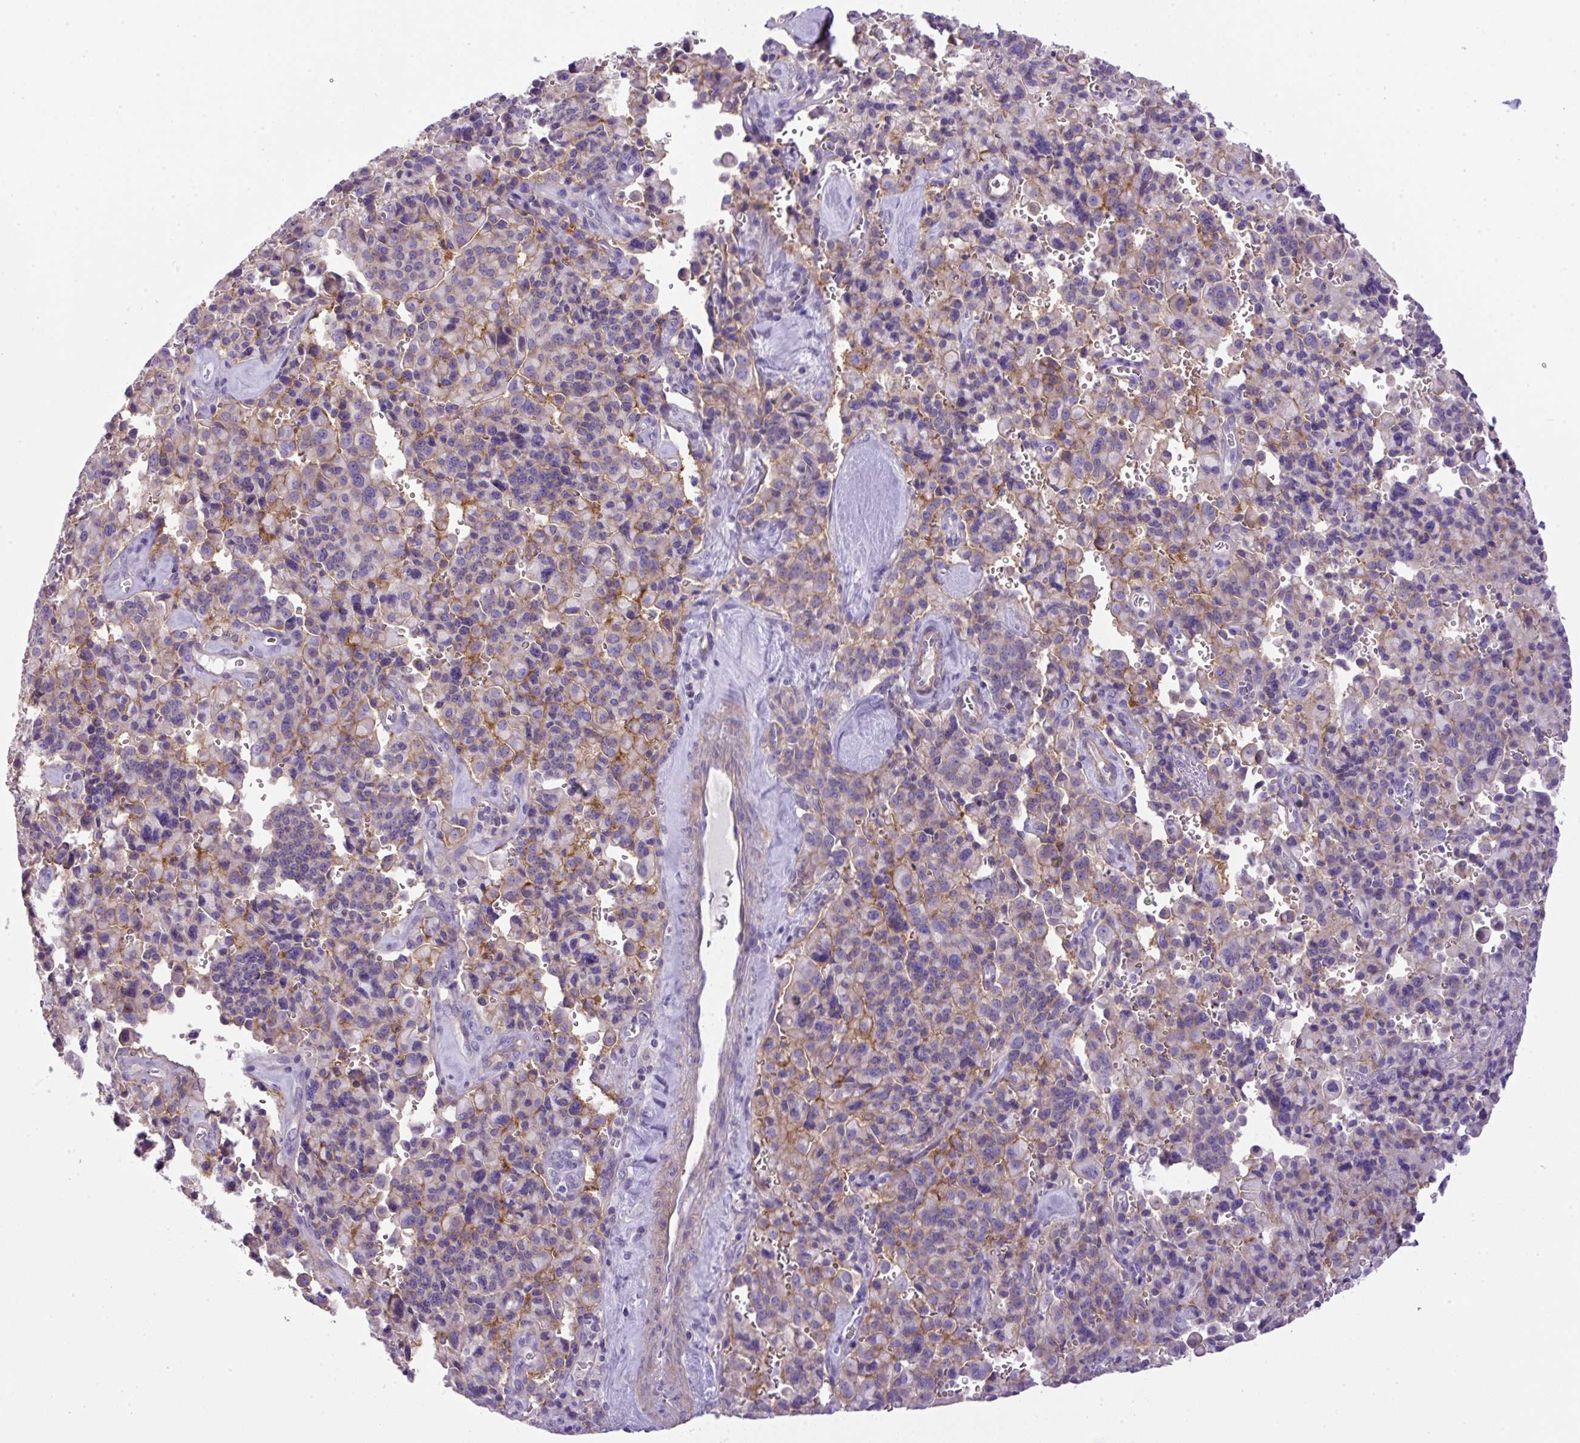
{"staining": {"intensity": "negative", "quantity": "none", "location": "none"}, "tissue": "pancreatic cancer", "cell_type": "Tumor cells", "image_type": "cancer", "snomed": [{"axis": "morphology", "description": "Adenocarcinoma, NOS"}, {"axis": "topography", "description": "Pancreas"}], "caption": "An immunohistochemistry image of pancreatic cancer (adenocarcinoma) is shown. There is no staining in tumor cells of pancreatic cancer (adenocarcinoma).", "gene": "NPTN", "patient": {"sex": "male", "age": 65}}